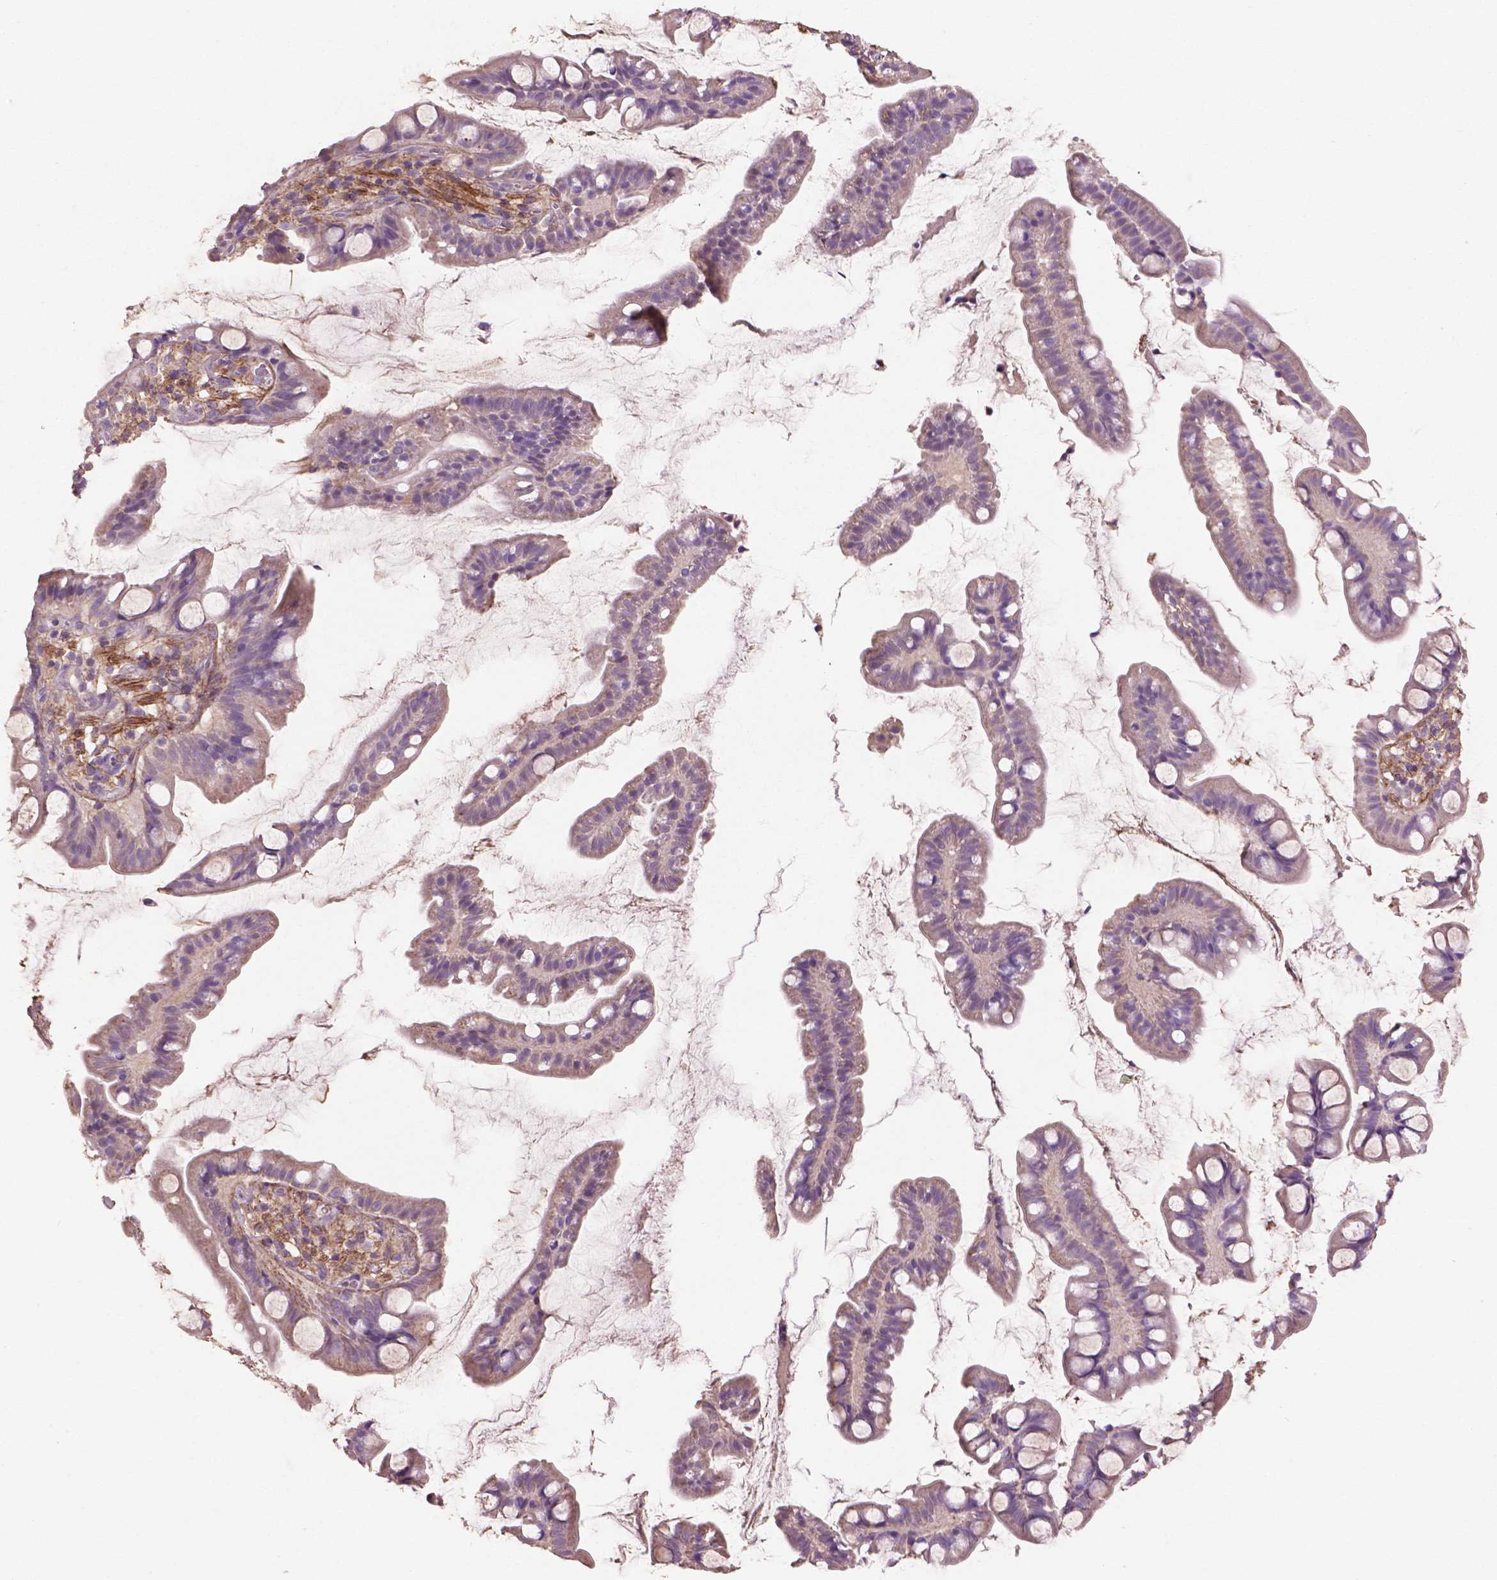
{"staining": {"intensity": "weak", "quantity": "25%-75%", "location": "cytoplasmic/membranous"}, "tissue": "small intestine", "cell_type": "Glandular cells", "image_type": "normal", "snomed": [{"axis": "morphology", "description": "Normal tissue, NOS"}, {"axis": "topography", "description": "Small intestine"}], "caption": "Immunohistochemistry (IHC) micrograph of benign human small intestine stained for a protein (brown), which shows low levels of weak cytoplasmic/membranous staining in about 25%-75% of glandular cells.", "gene": "LRRC3C", "patient": {"sex": "male", "age": 70}}